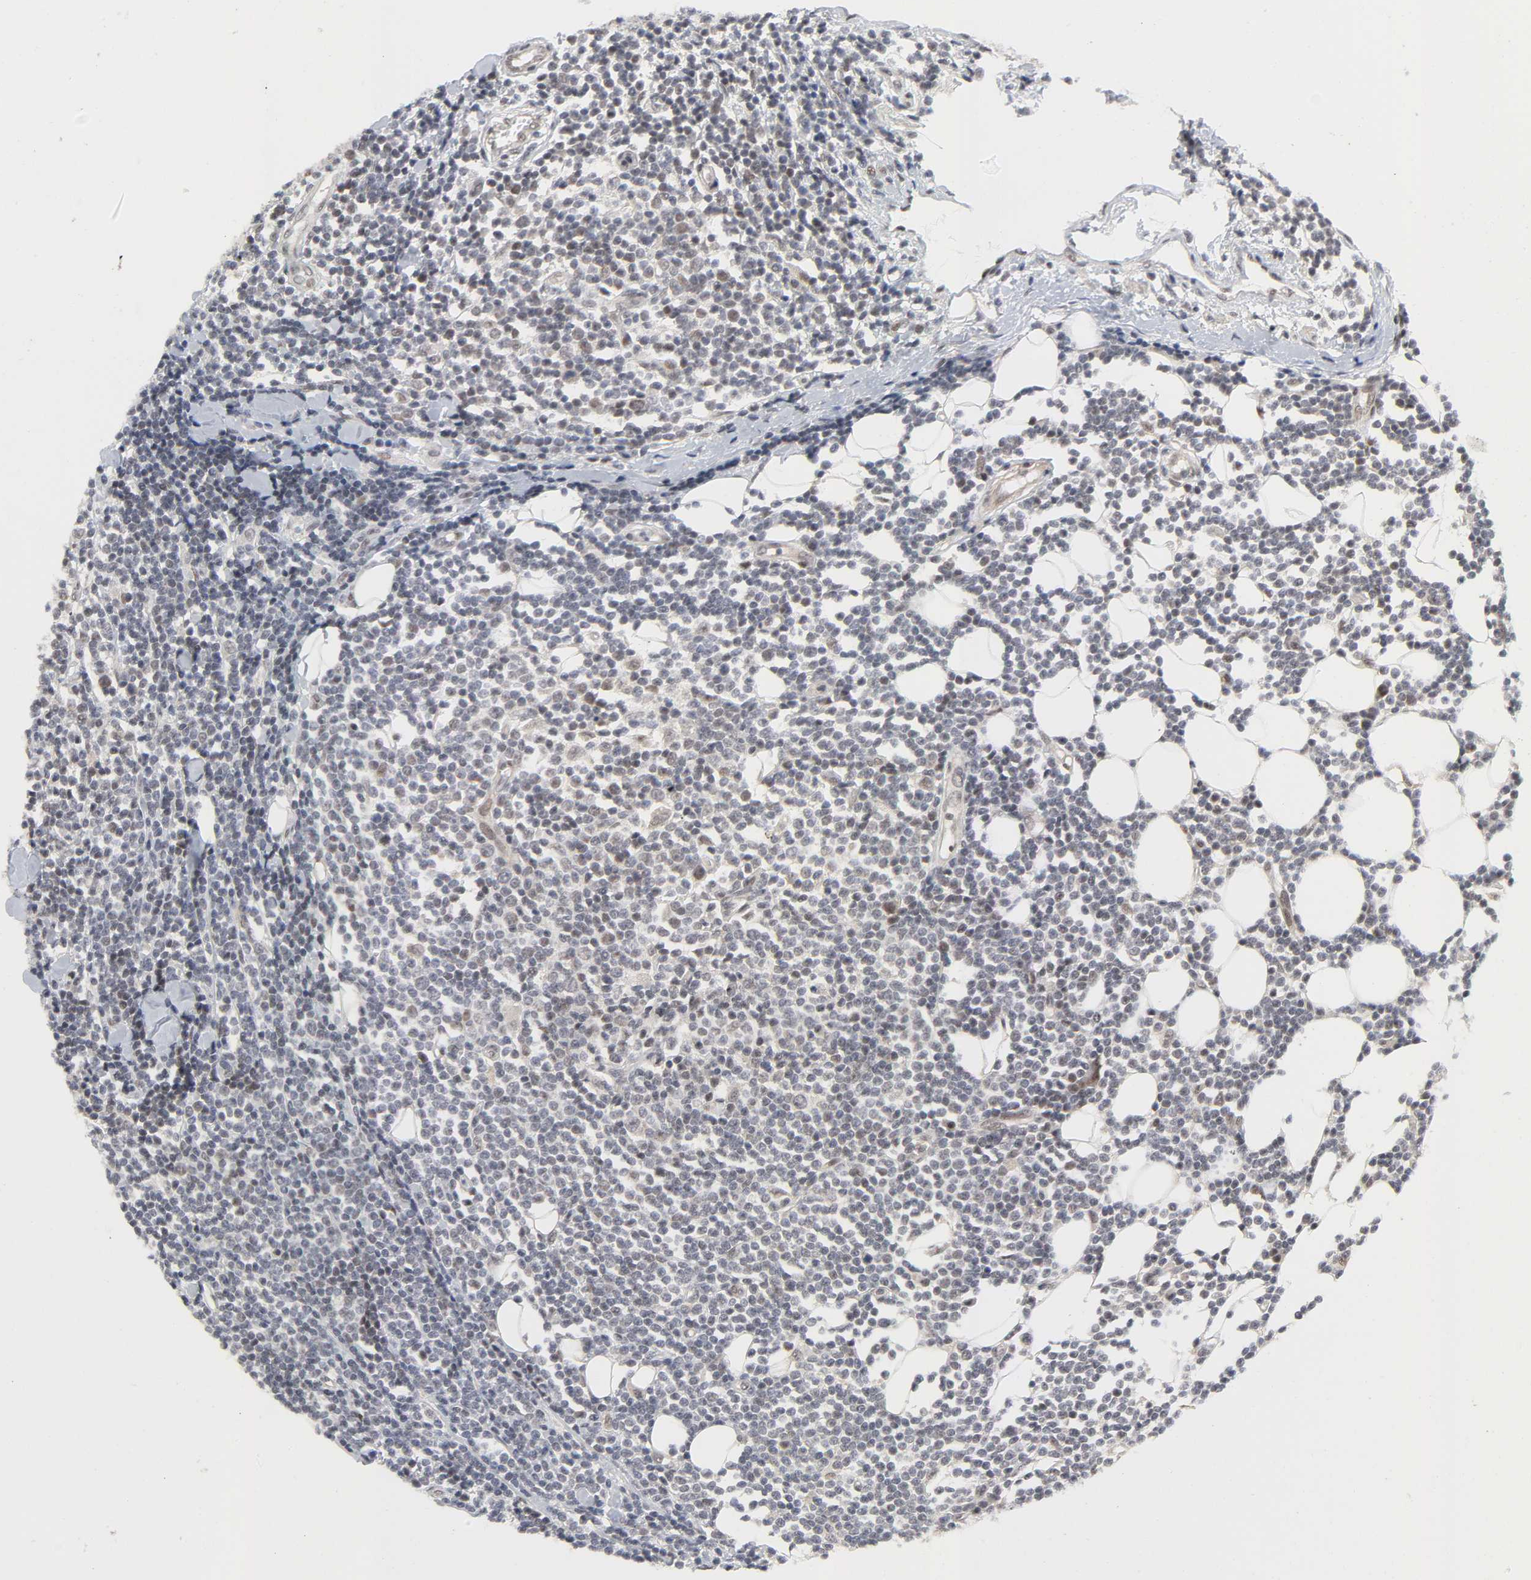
{"staining": {"intensity": "weak", "quantity": "25%-75%", "location": "nuclear"}, "tissue": "lymphoma", "cell_type": "Tumor cells", "image_type": "cancer", "snomed": [{"axis": "morphology", "description": "Malignant lymphoma, non-Hodgkin's type, Low grade"}, {"axis": "topography", "description": "Soft tissue"}], "caption": "A histopathology image showing weak nuclear staining in approximately 25%-75% of tumor cells in lymphoma, as visualized by brown immunohistochemical staining.", "gene": "ZKSCAN8", "patient": {"sex": "male", "age": 92}}